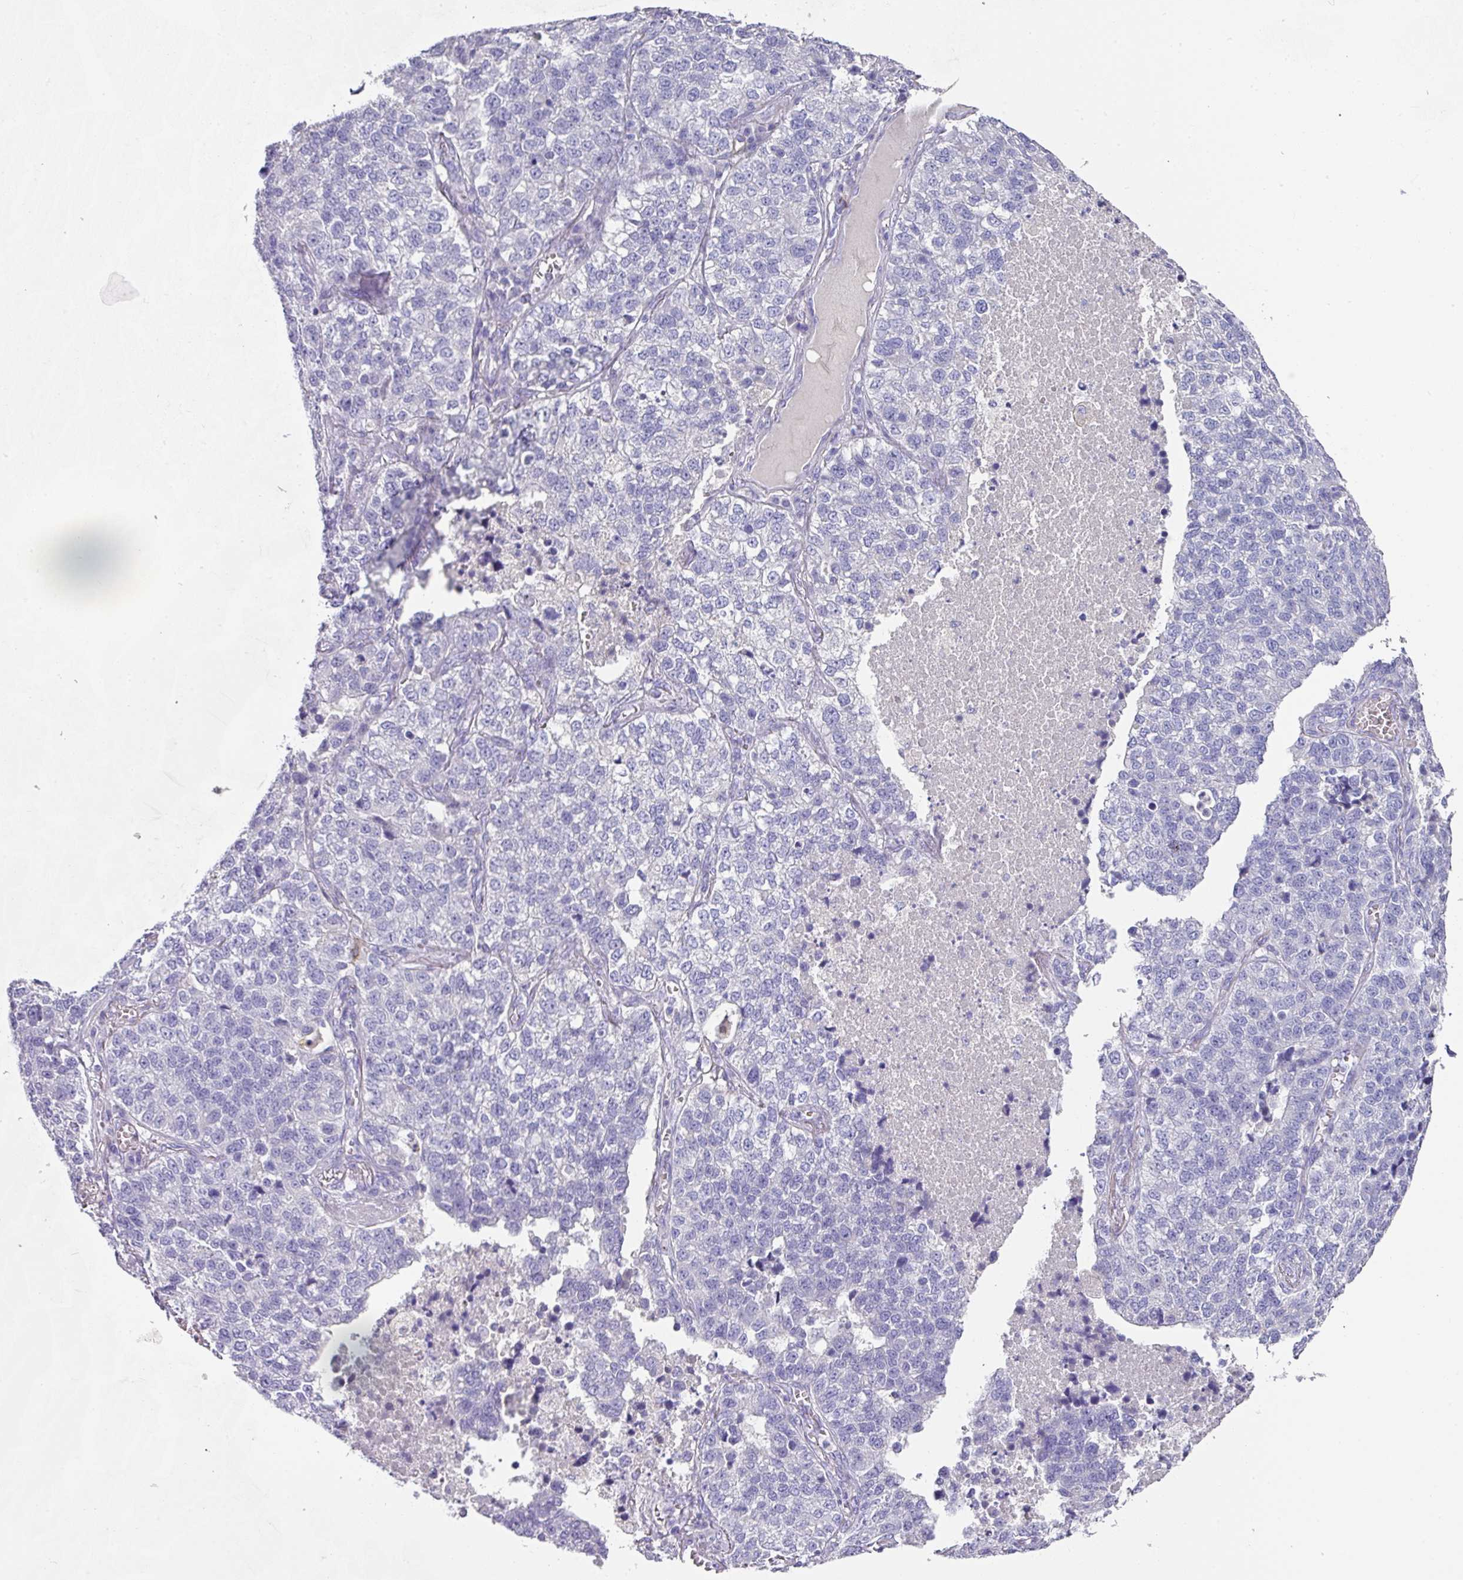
{"staining": {"intensity": "negative", "quantity": "none", "location": "none"}, "tissue": "lung cancer", "cell_type": "Tumor cells", "image_type": "cancer", "snomed": [{"axis": "morphology", "description": "Adenocarcinoma, NOS"}, {"axis": "topography", "description": "Lung"}], "caption": "Immunohistochemistry photomicrograph of neoplastic tissue: lung cancer stained with DAB (3,3'-diaminobenzidine) exhibits no significant protein expression in tumor cells. (Stains: DAB (3,3'-diaminobenzidine) IHC with hematoxylin counter stain, Microscopy: brightfield microscopy at high magnification).", "gene": "TARM1", "patient": {"sex": "male", "age": 49}}